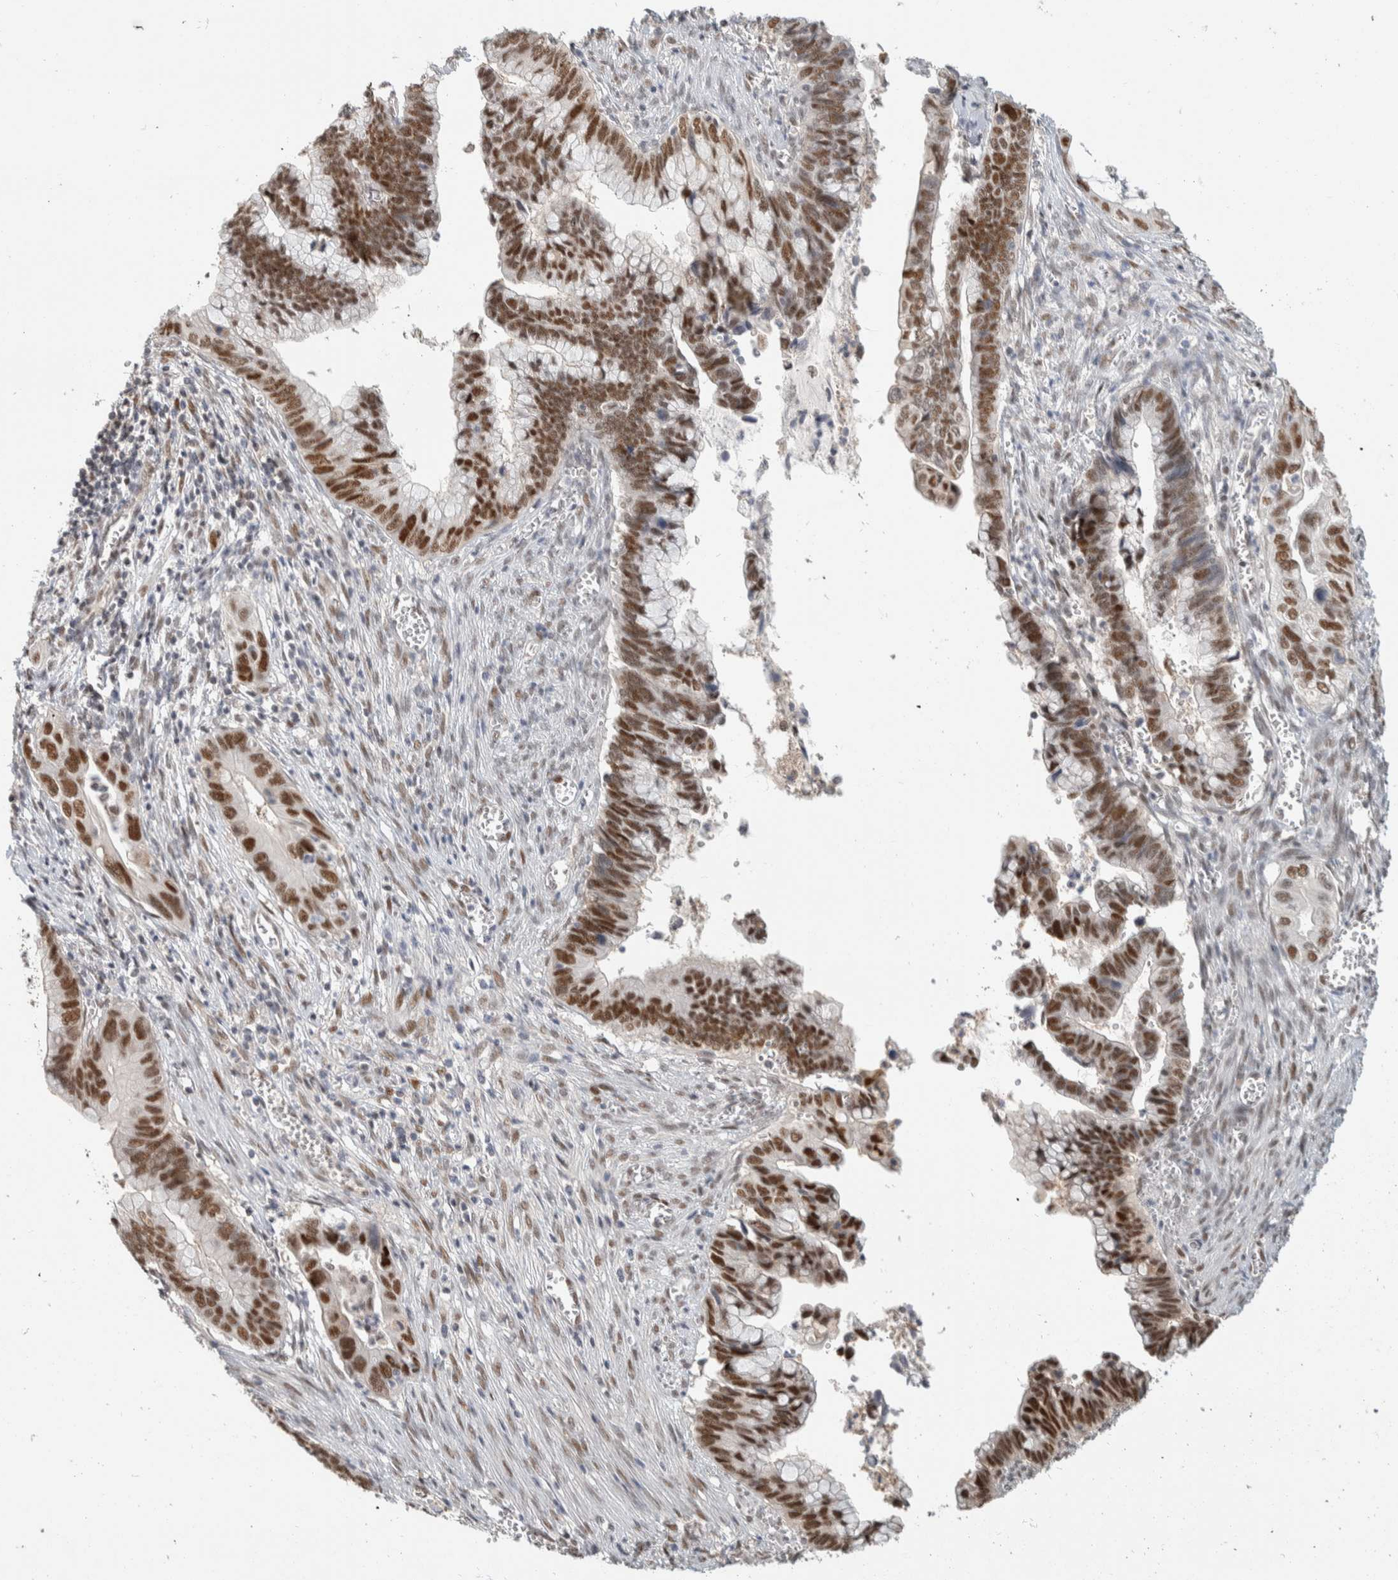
{"staining": {"intensity": "moderate", "quantity": ">75%", "location": "nuclear"}, "tissue": "cervical cancer", "cell_type": "Tumor cells", "image_type": "cancer", "snomed": [{"axis": "morphology", "description": "Adenocarcinoma, NOS"}, {"axis": "topography", "description": "Cervix"}], "caption": "This image shows cervical cancer (adenocarcinoma) stained with immunohistochemistry (IHC) to label a protein in brown. The nuclear of tumor cells show moderate positivity for the protein. Nuclei are counter-stained blue.", "gene": "PUS7", "patient": {"sex": "female", "age": 44}}